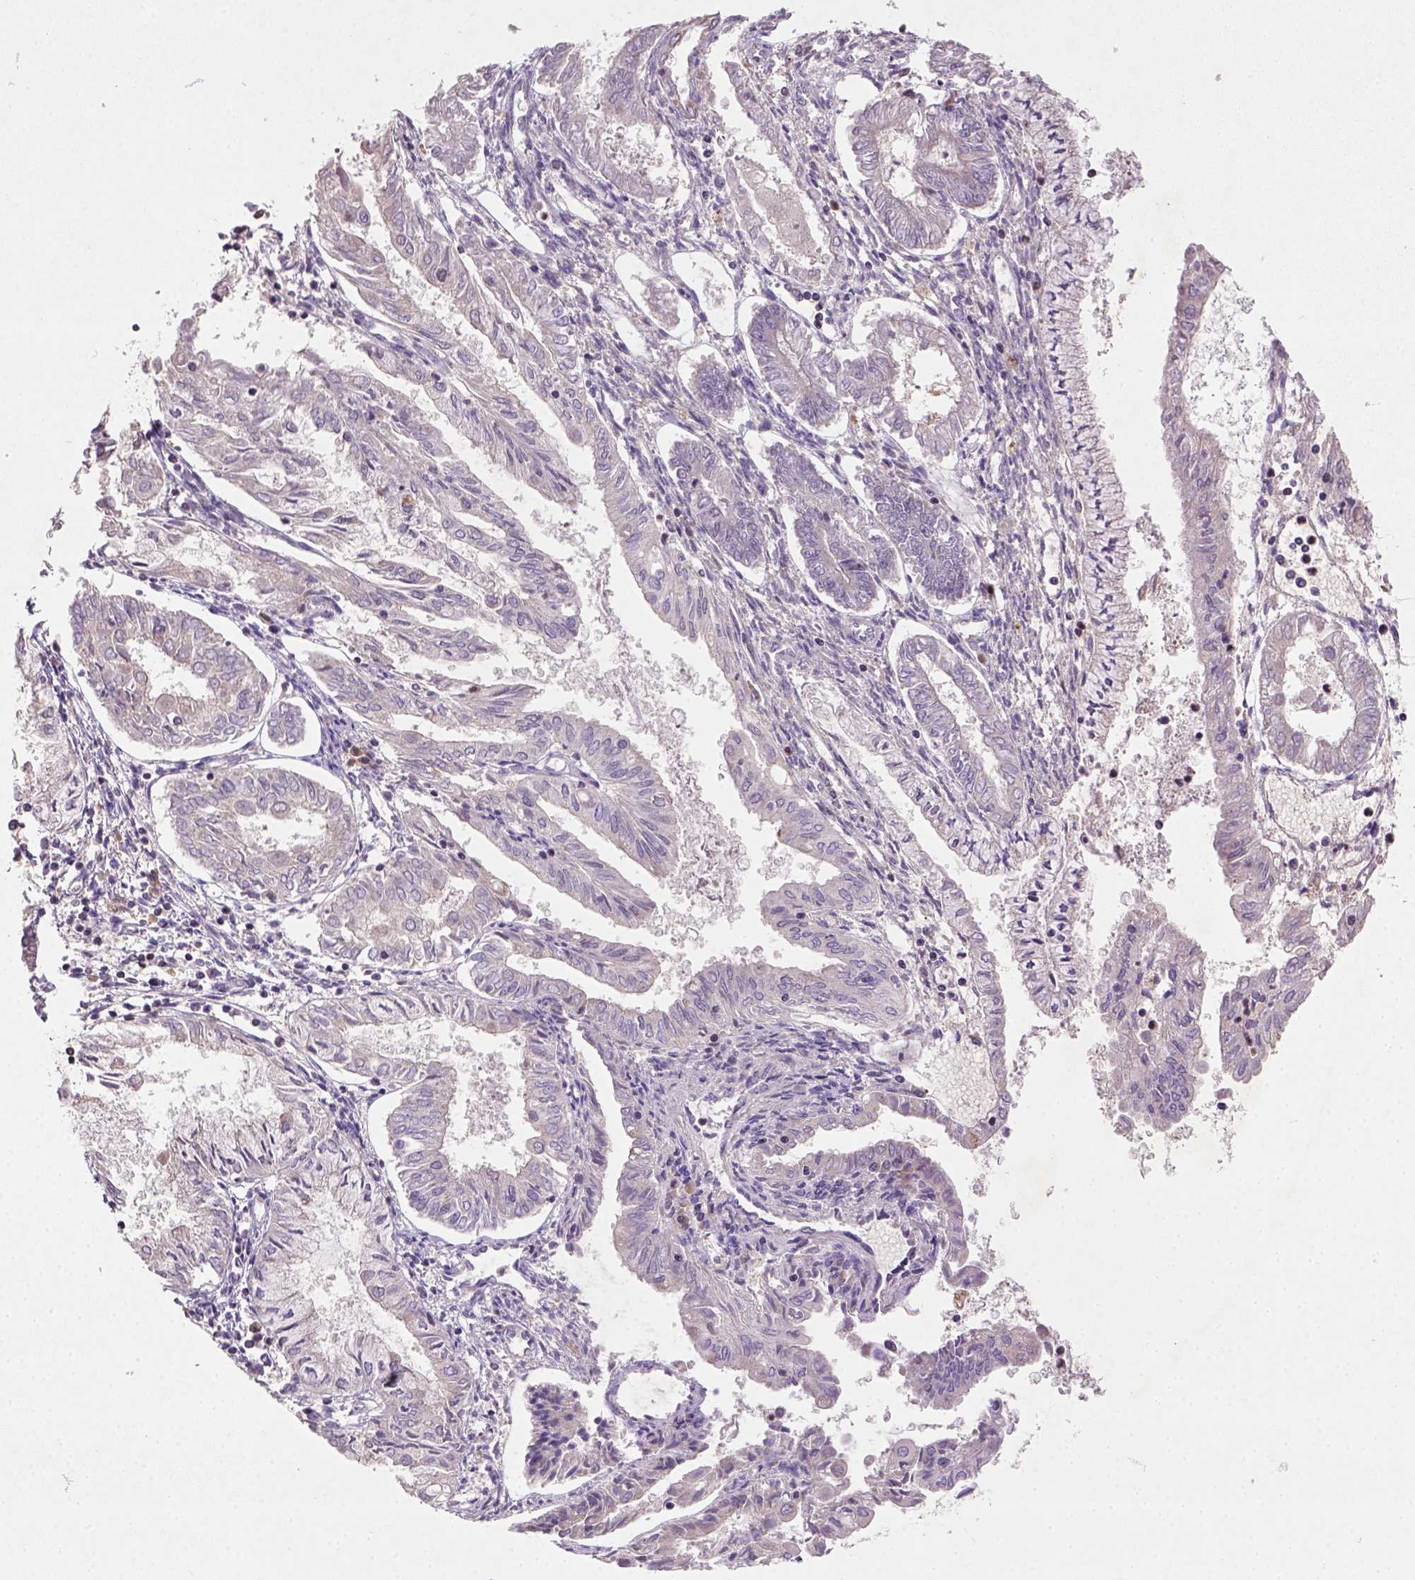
{"staining": {"intensity": "negative", "quantity": "none", "location": "none"}, "tissue": "endometrial cancer", "cell_type": "Tumor cells", "image_type": "cancer", "snomed": [{"axis": "morphology", "description": "Adenocarcinoma, NOS"}, {"axis": "topography", "description": "Endometrium"}], "caption": "IHC of human endometrial adenocarcinoma reveals no positivity in tumor cells.", "gene": "NUDT3", "patient": {"sex": "female", "age": 68}}